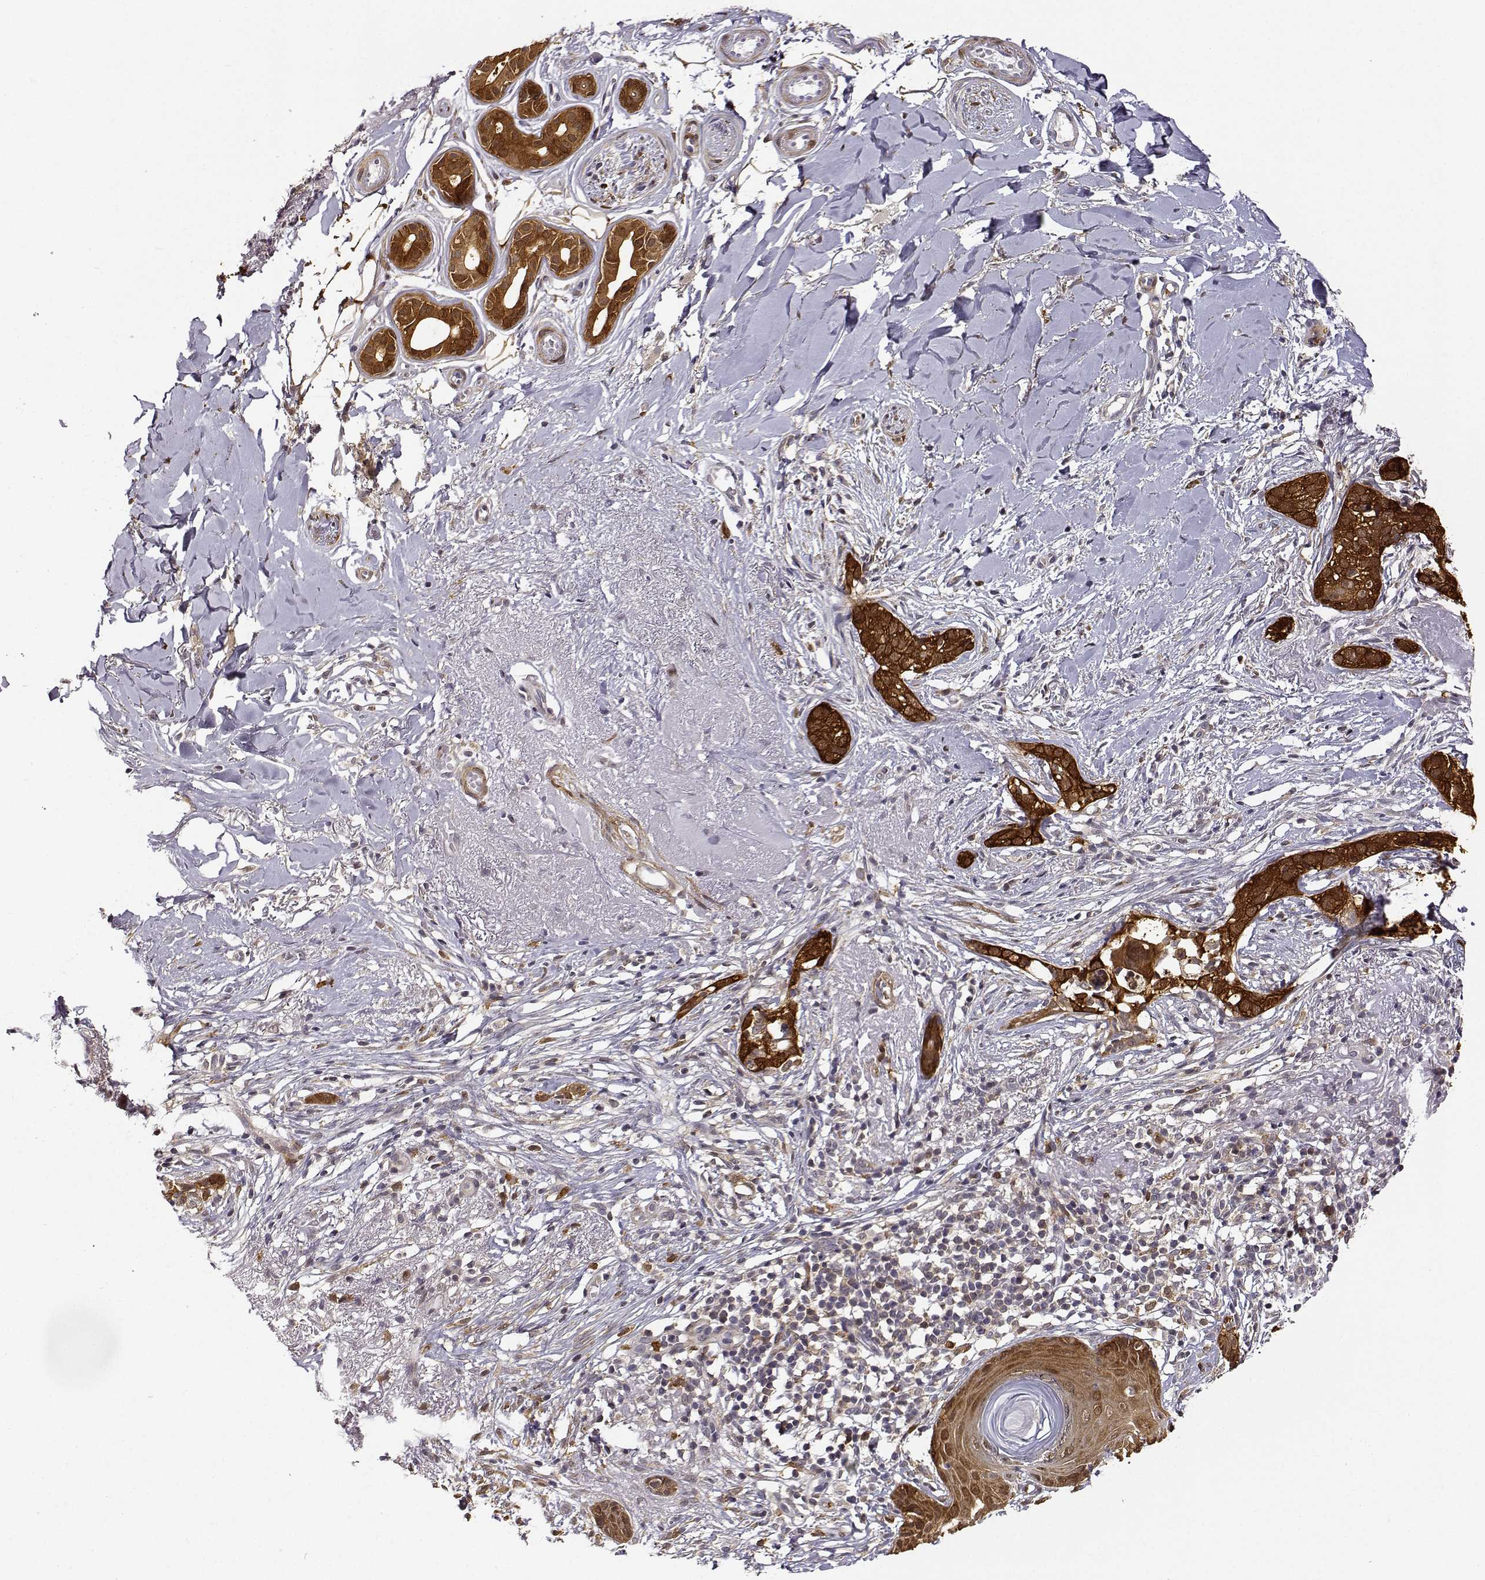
{"staining": {"intensity": "strong", "quantity": ">75%", "location": "cytoplasmic/membranous"}, "tissue": "skin cancer", "cell_type": "Tumor cells", "image_type": "cancer", "snomed": [{"axis": "morphology", "description": "Normal tissue, NOS"}, {"axis": "morphology", "description": "Basal cell carcinoma"}, {"axis": "topography", "description": "Skin"}], "caption": "IHC micrograph of human skin basal cell carcinoma stained for a protein (brown), which demonstrates high levels of strong cytoplasmic/membranous positivity in approximately >75% of tumor cells.", "gene": "PHGDH", "patient": {"sex": "male", "age": 84}}